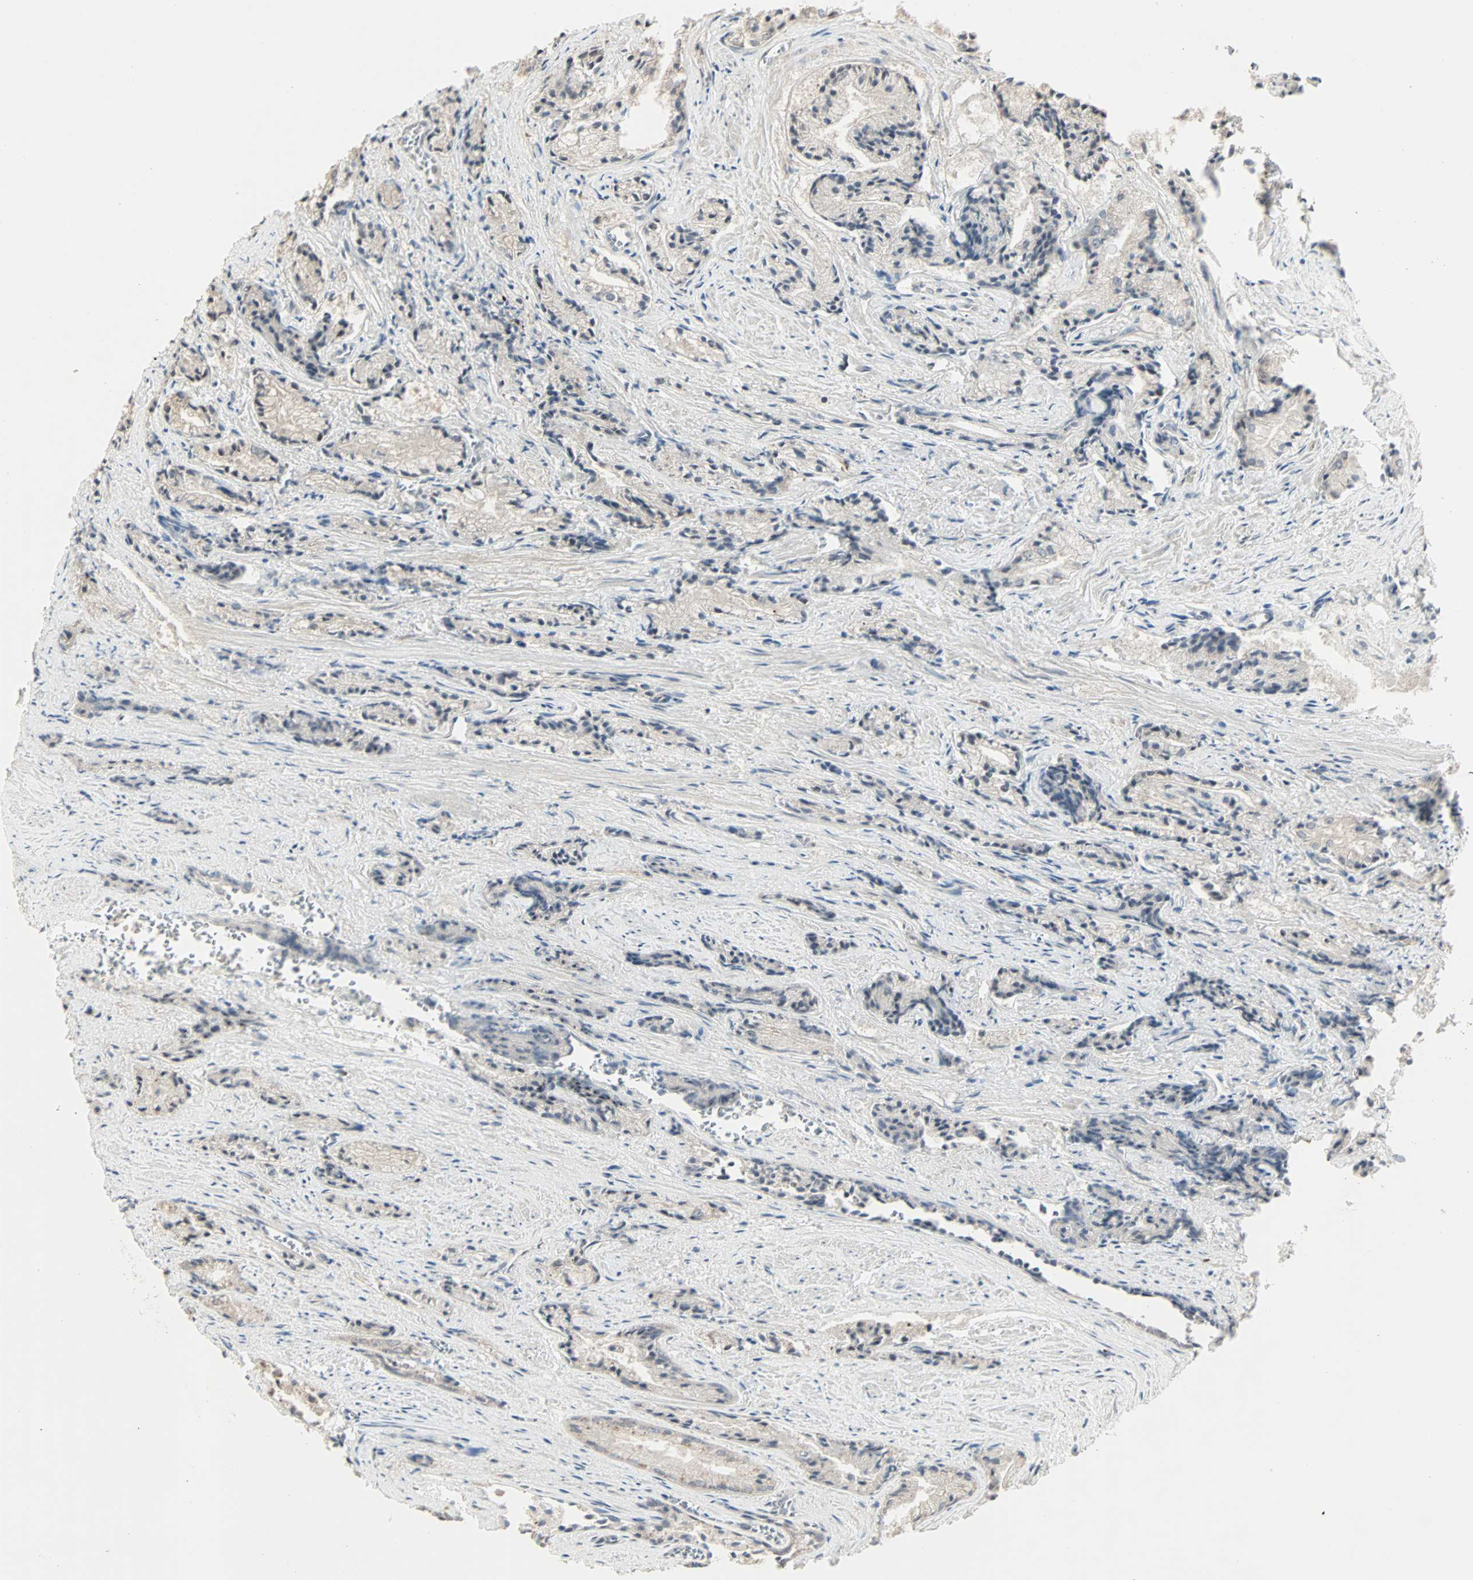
{"staining": {"intensity": "moderate", "quantity": "<25%", "location": "cytoplasmic/membranous"}, "tissue": "prostate cancer", "cell_type": "Tumor cells", "image_type": "cancer", "snomed": [{"axis": "morphology", "description": "Adenocarcinoma, Low grade"}, {"axis": "topography", "description": "Prostate"}], "caption": "IHC photomicrograph of low-grade adenocarcinoma (prostate) stained for a protein (brown), which displays low levels of moderate cytoplasmic/membranous positivity in about <25% of tumor cells.", "gene": "KDM4A", "patient": {"sex": "male", "age": 60}}